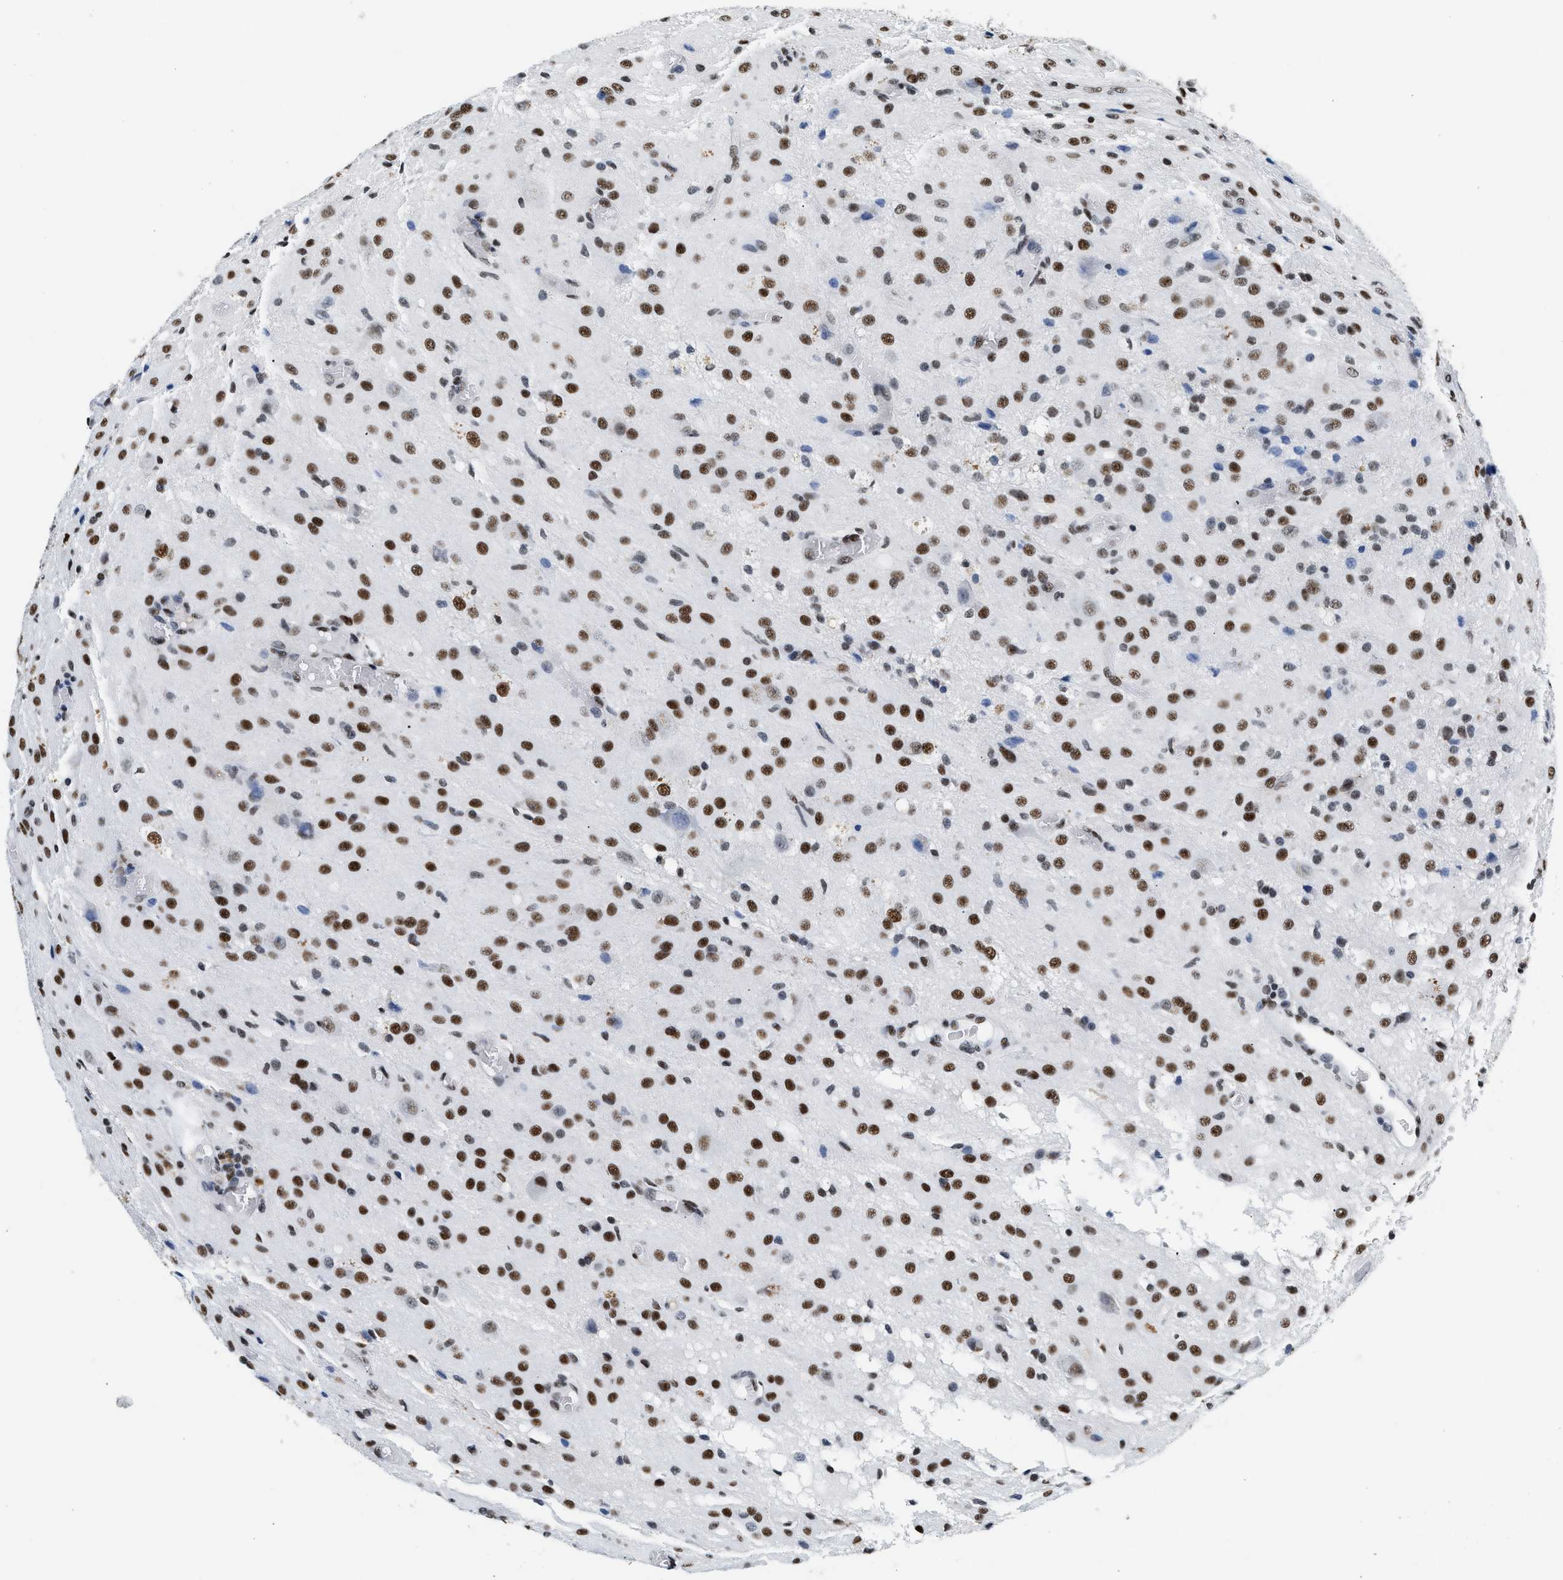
{"staining": {"intensity": "strong", "quantity": ">75%", "location": "nuclear"}, "tissue": "glioma", "cell_type": "Tumor cells", "image_type": "cancer", "snomed": [{"axis": "morphology", "description": "Glioma, malignant, High grade"}, {"axis": "topography", "description": "Brain"}], "caption": "IHC micrograph of malignant glioma (high-grade) stained for a protein (brown), which displays high levels of strong nuclear positivity in about >75% of tumor cells.", "gene": "RAD50", "patient": {"sex": "female", "age": 59}}